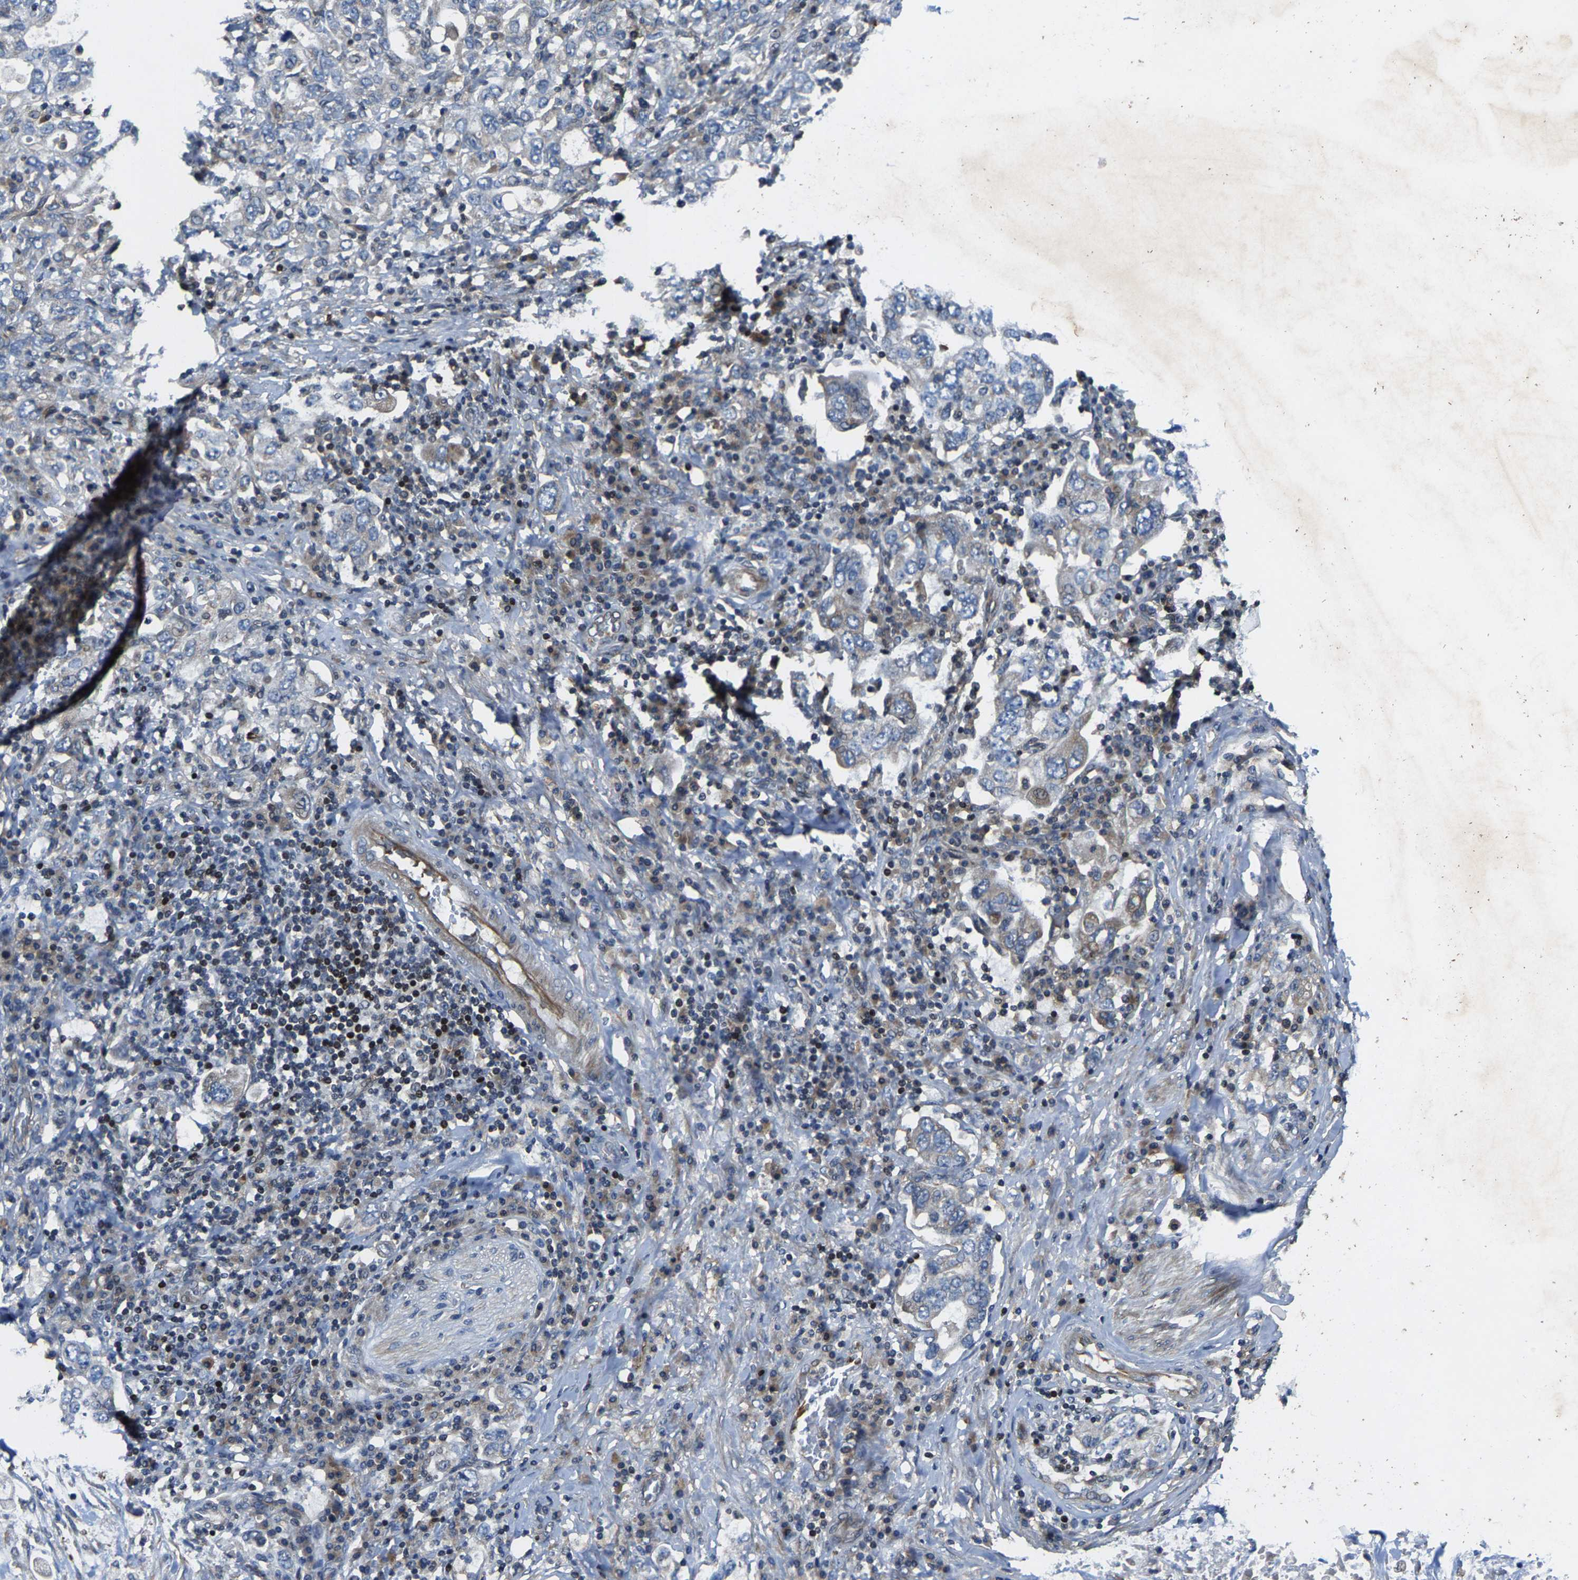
{"staining": {"intensity": "negative", "quantity": "none", "location": "none"}, "tissue": "stomach cancer", "cell_type": "Tumor cells", "image_type": "cancer", "snomed": [{"axis": "morphology", "description": "Adenocarcinoma, NOS"}, {"axis": "topography", "description": "Stomach, upper"}], "caption": "This image is of stomach adenocarcinoma stained with IHC to label a protein in brown with the nuclei are counter-stained blue. There is no staining in tumor cells.", "gene": "AGBL3", "patient": {"sex": "male", "age": 62}}